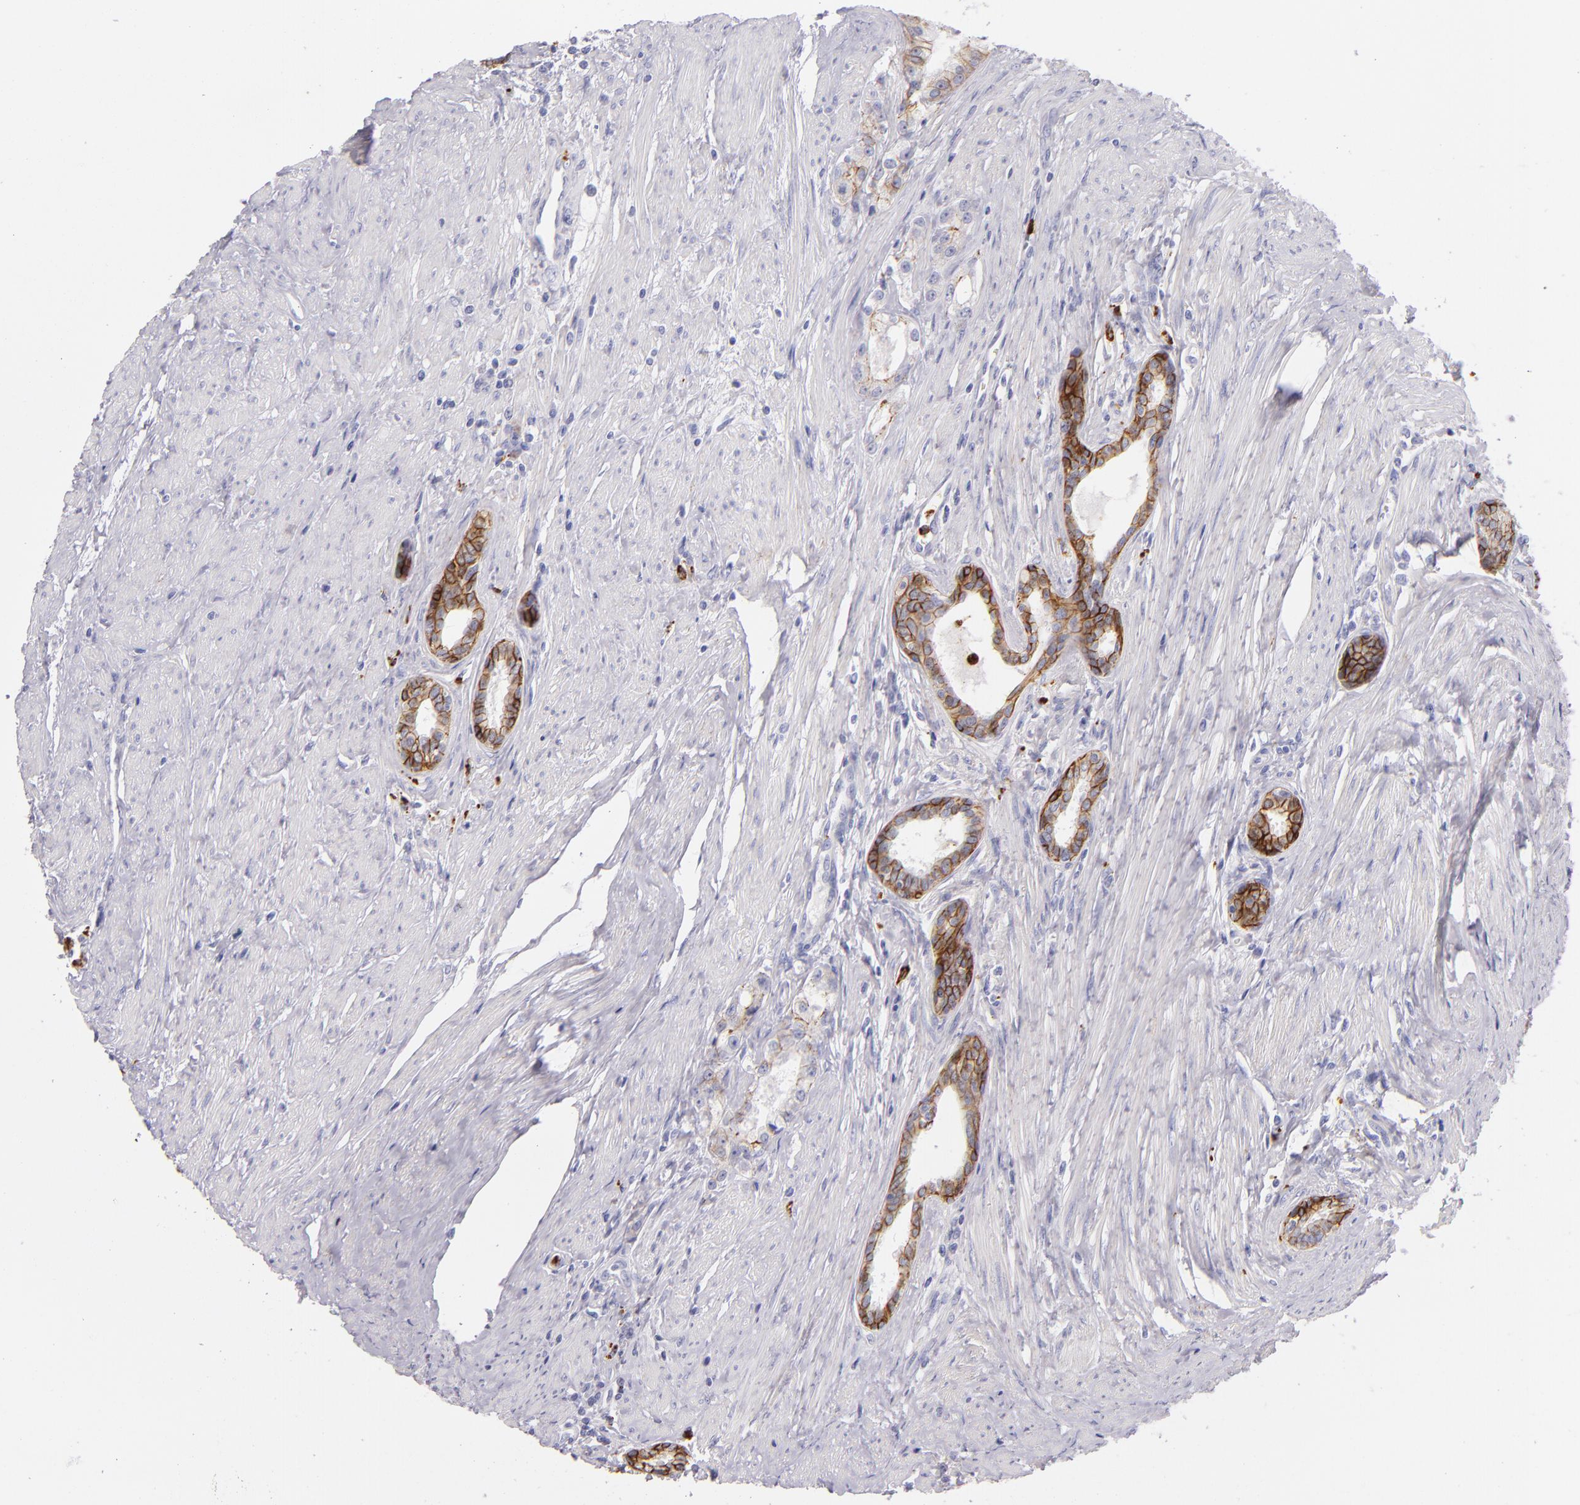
{"staining": {"intensity": "moderate", "quantity": "25%-75%", "location": "cytoplasmic/membranous"}, "tissue": "prostate cancer", "cell_type": "Tumor cells", "image_type": "cancer", "snomed": [{"axis": "morphology", "description": "Adenocarcinoma, Medium grade"}, {"axis": "topography", "description": "Prostate"}], "caption": "A micrograph of human medium-grade adenocarcinoma (prostate) stained for a protein demonstrates moderate cytoplasmic/membranous brown staining in tumor cells.", "gene": "CDH3", "patient": {"sex": "male", "age": 72}}